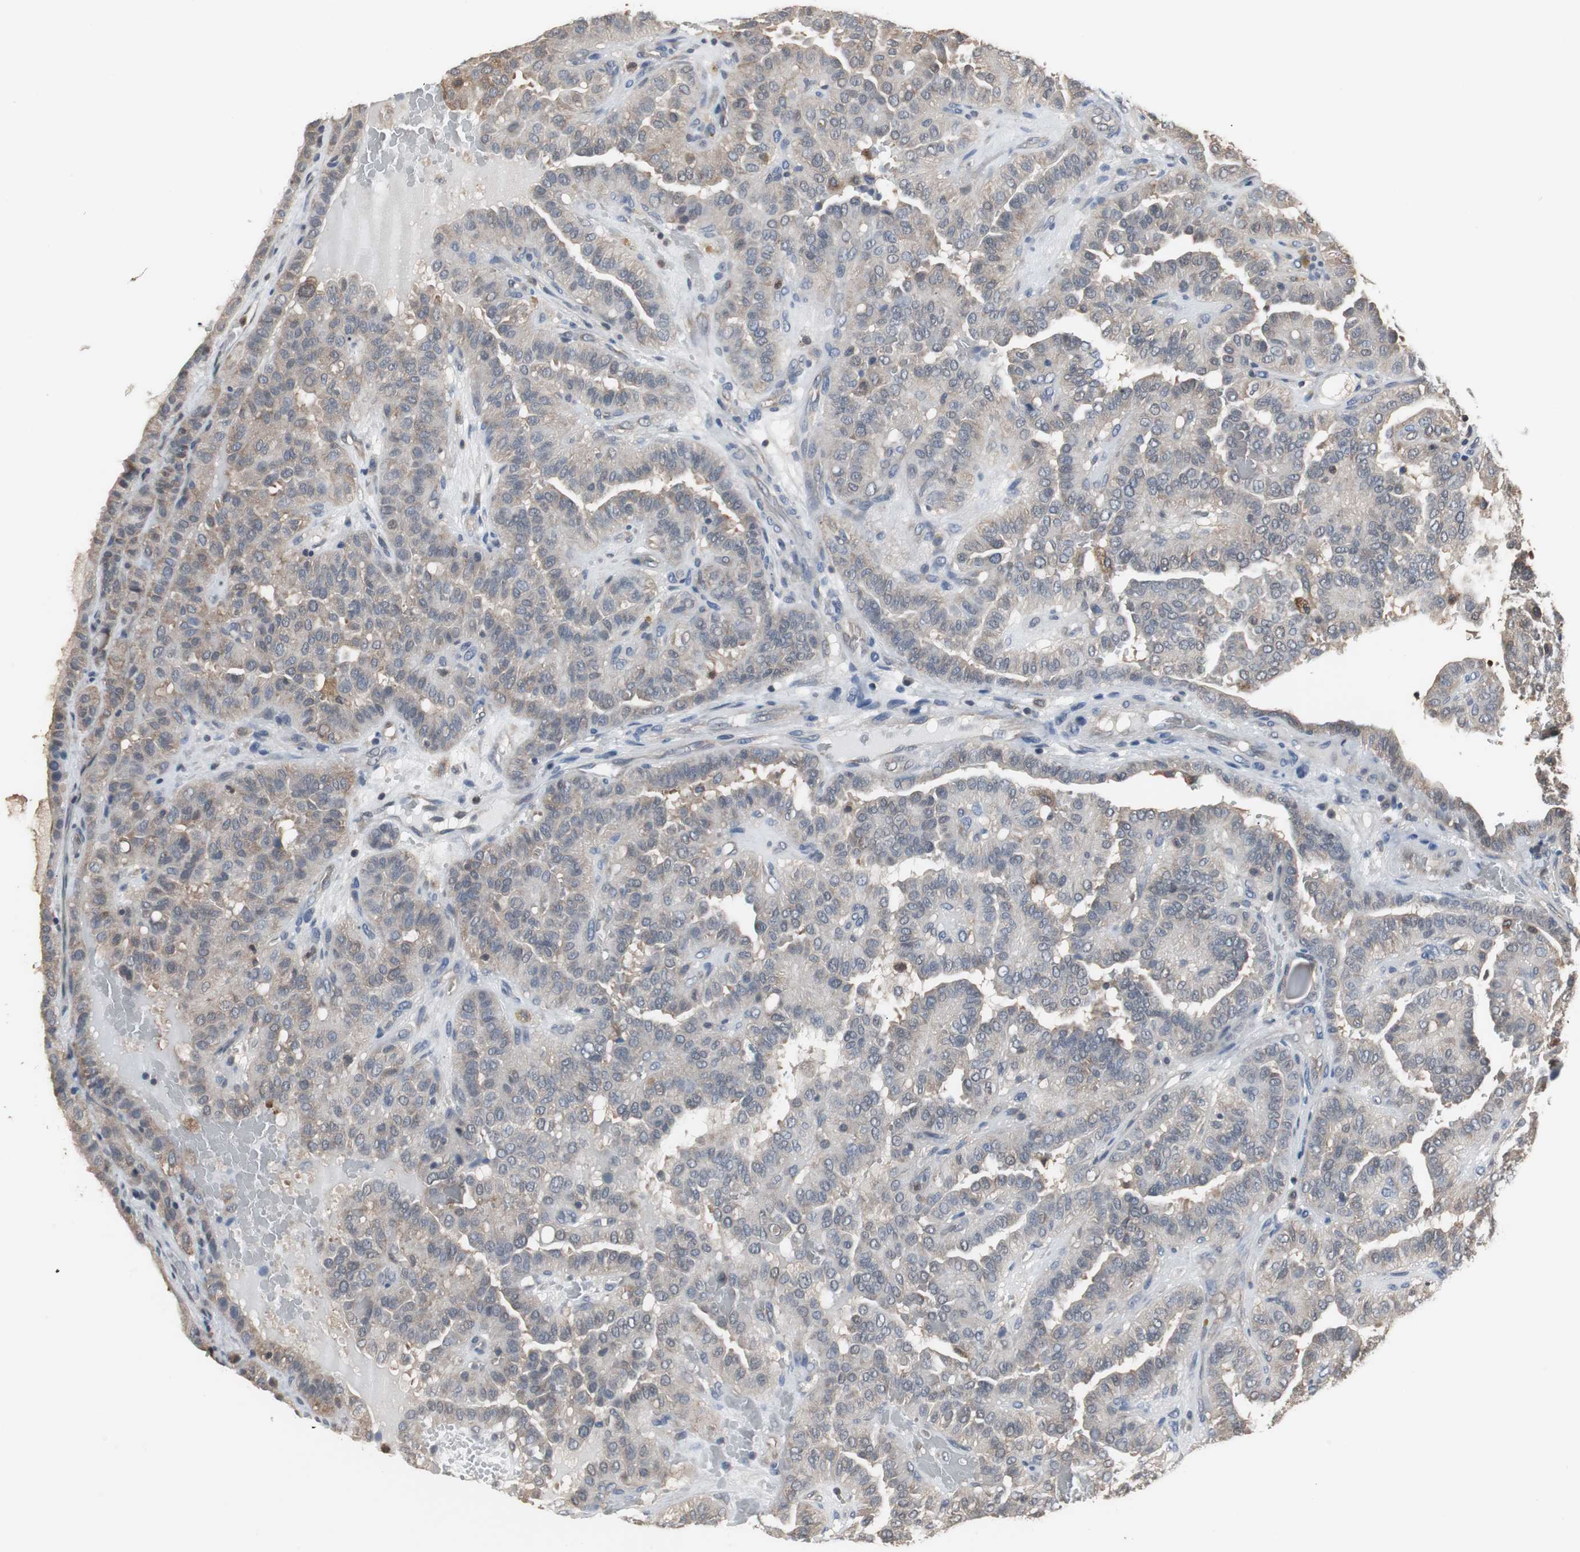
{"staining": {"intensity": "weak", "quantity": ">75%", "location": "cytoplasmic/membranous"}, "tissue": "thyroid cancer", "cell_type": "Tumor cells", "image_type": "cancer", "snomed": [{"axis": "morphology", "description": "Papillary adenocarcinoma, NOS"}, {"axis": "topography", "description": "Thyroid gland"}], "caption": "Human thyroid cancer stained for a protein (brown) demonstrates weak cytoplasmic/membranous positive staining in about >75% of tumor cells.", "gene": "ZSCAN22", "patient": {"sex": "male", "age": 77}}